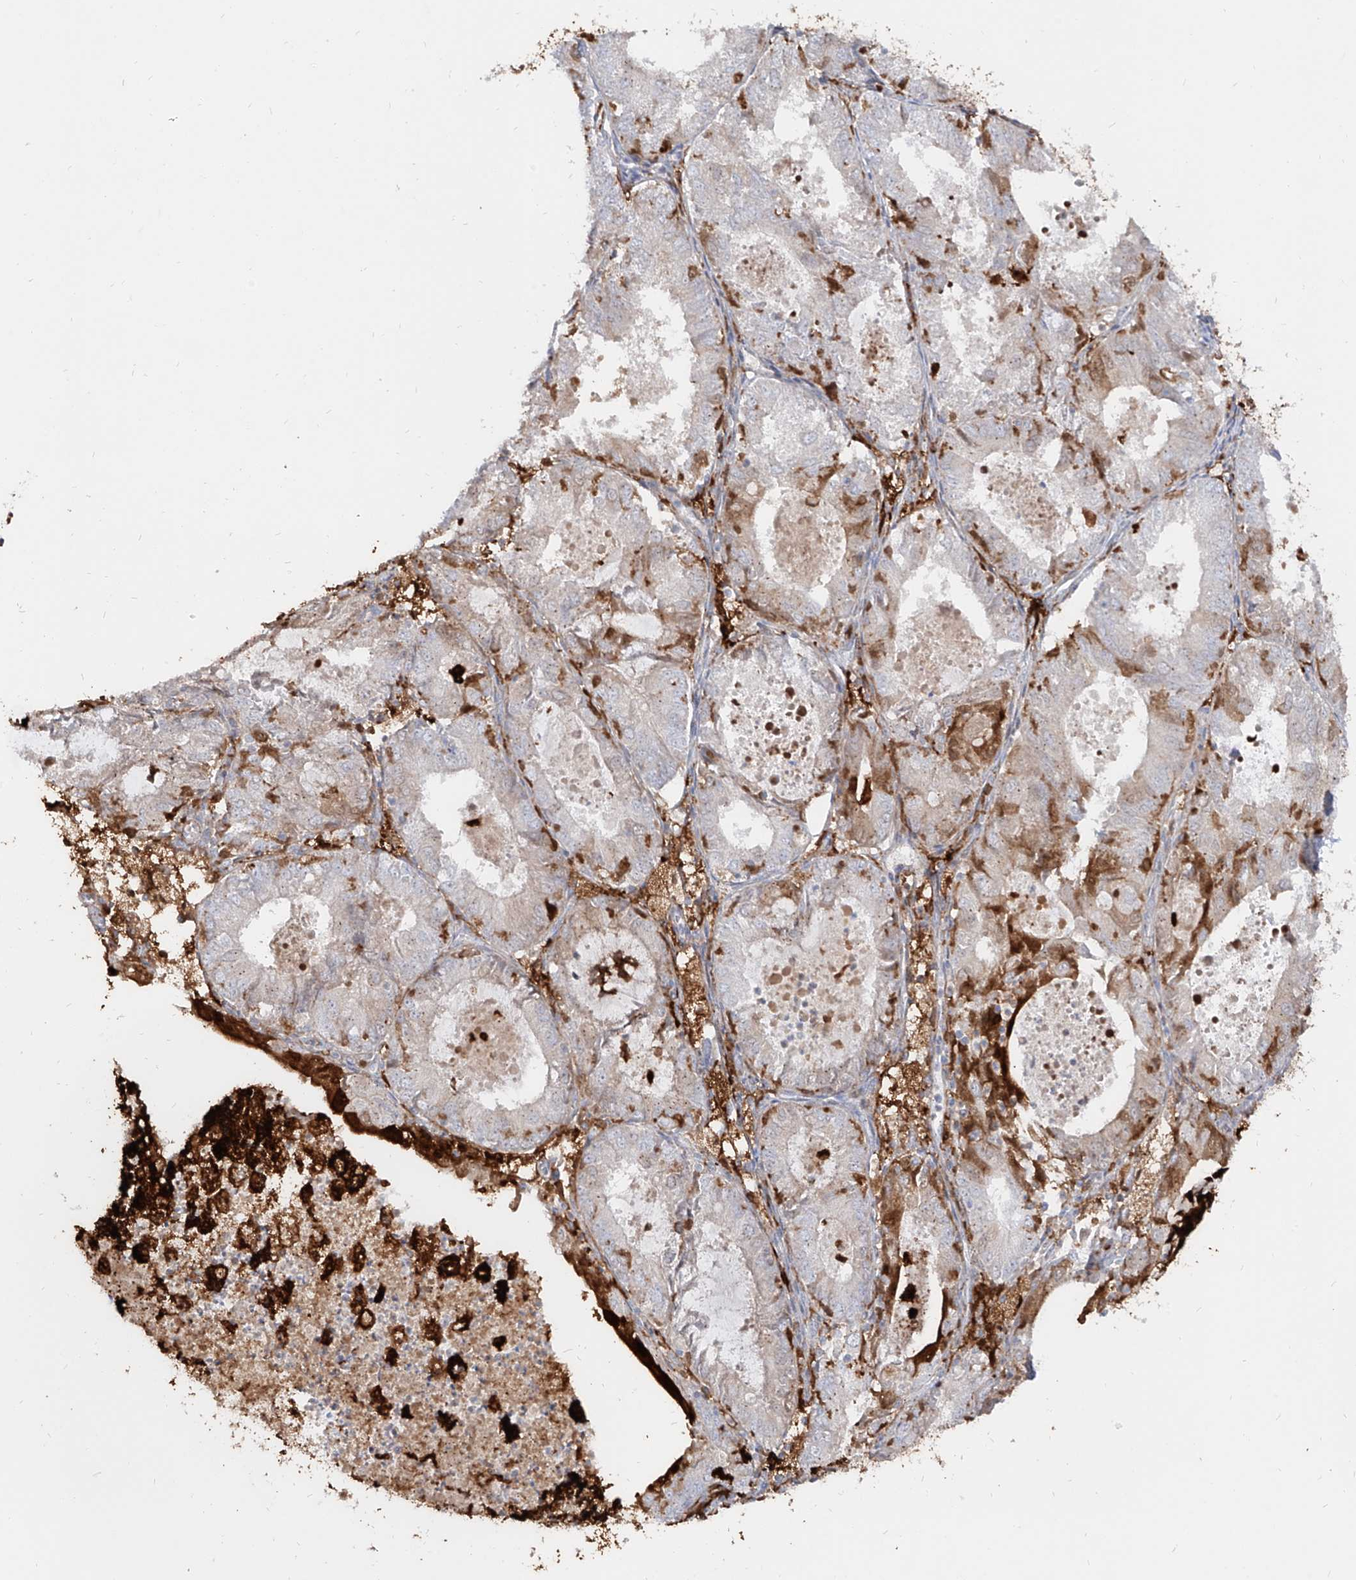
{"staining": {"intensity": "moderate", "quantity": "<25%", "location": "cytoplasmic/membranous"}, "tissue": "endometrial cancer", "cell_type": "Tumor cells", "image_type": "cancer", "snomed": [{"axis": "morphology", "description": "Adenocarcinoma, NOS"}, {"axis": "topography", "description": "Endometrium"}], "caption": "High-power microscopy captured an IHC micrograph of adenocarcinoma (endometrial), revealing moderate cytoplasmic/membranous expression in approximately <25% of tumor cells.", "gene": "KYNU", "patient": {"sex": "female", "age": 57}}